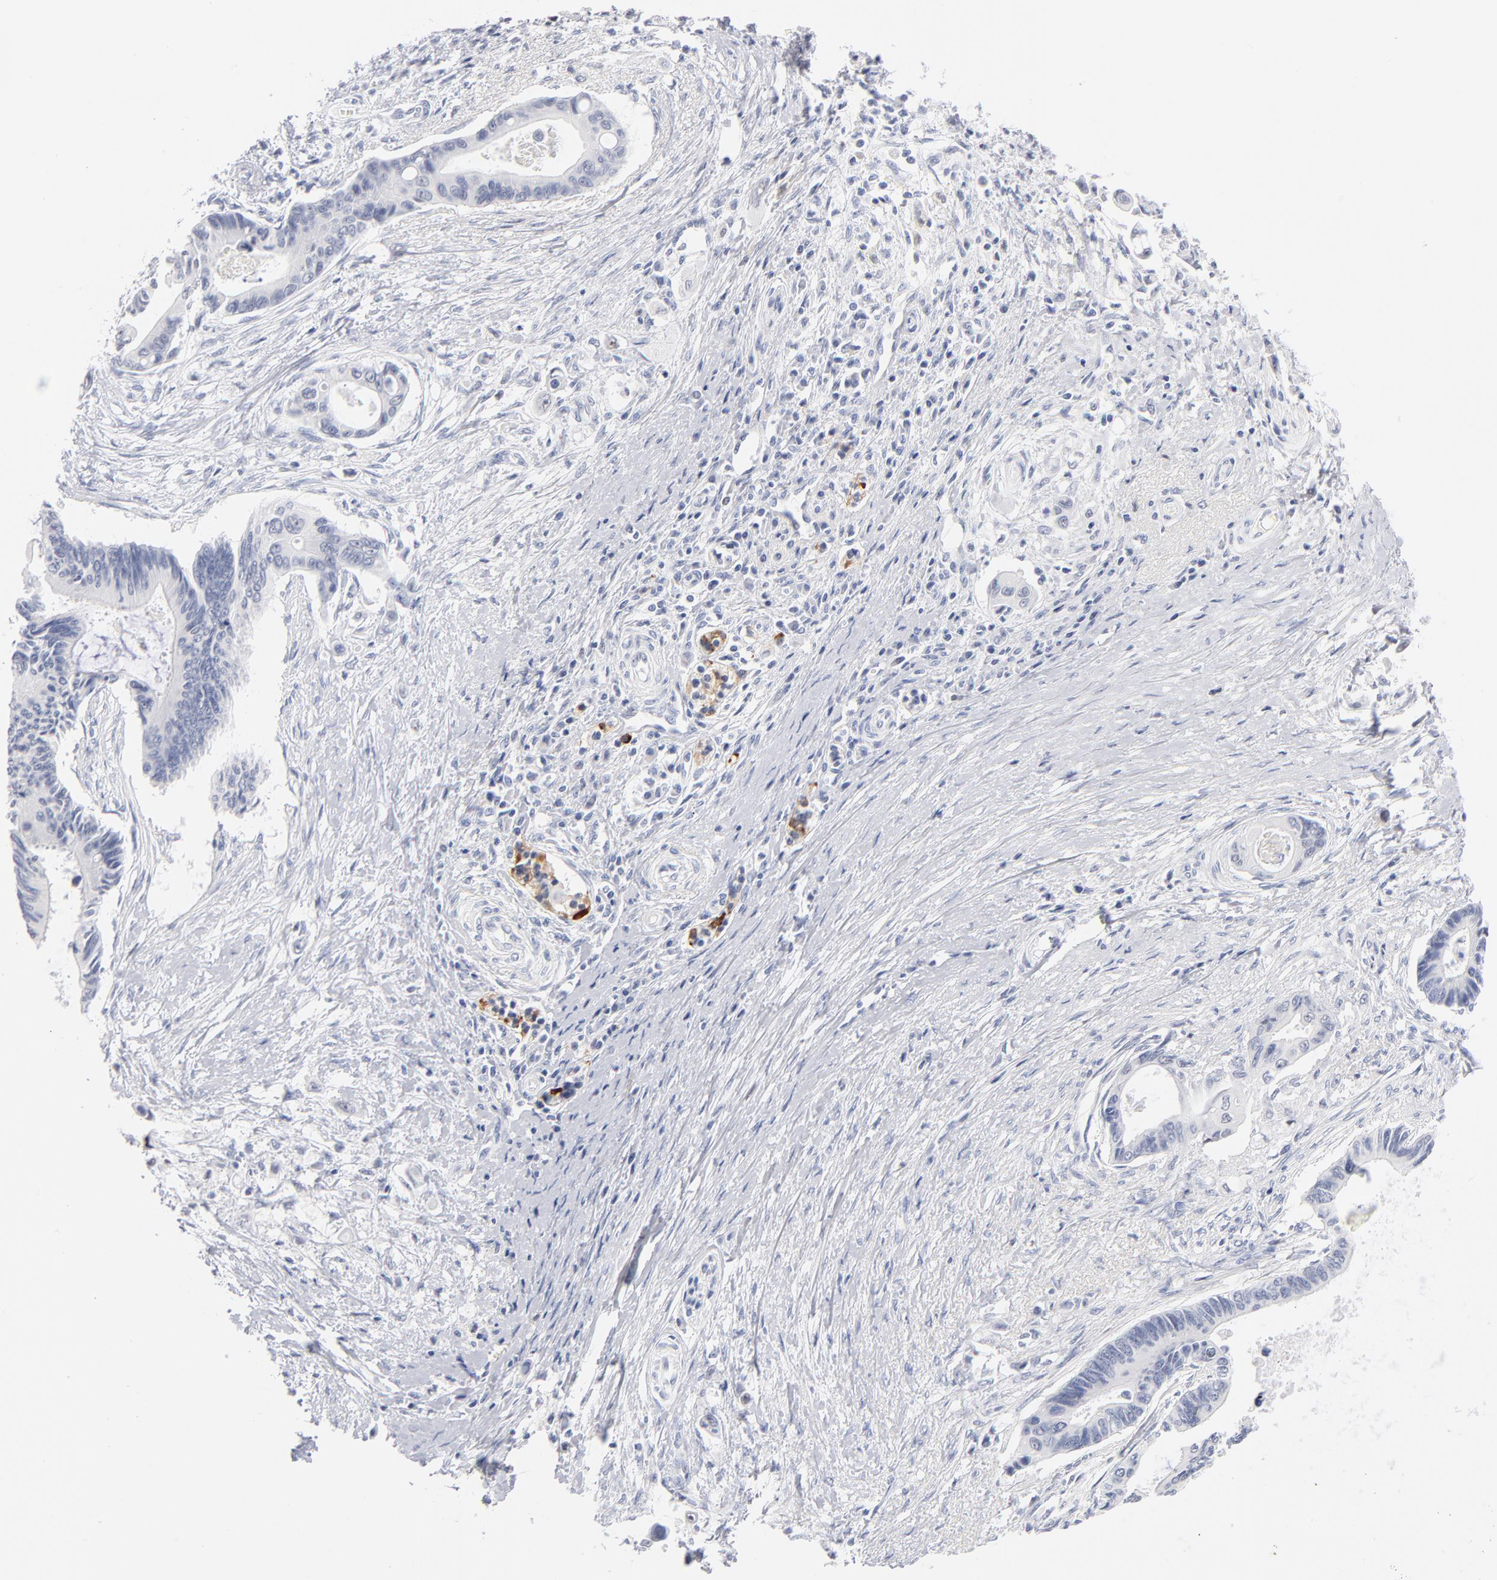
{"staining": {"intensity": "negative", "quantity": "none", "location": "none"}, "tissue": "pancreatic cancer", "cell_type": "Tumor cells", "image_type": "cancer", "snomed": [{"axis": "morphology", "description": "Adenocarcinoma, NOS"}, {"axis": "topography", "description": "Pancreas"}], "caption": "IHC of human pancreatic cancer exhibits no positivity in tumor cells.", "gene": "KHNYN", "patient": {"sex": "female", "age": 70}}